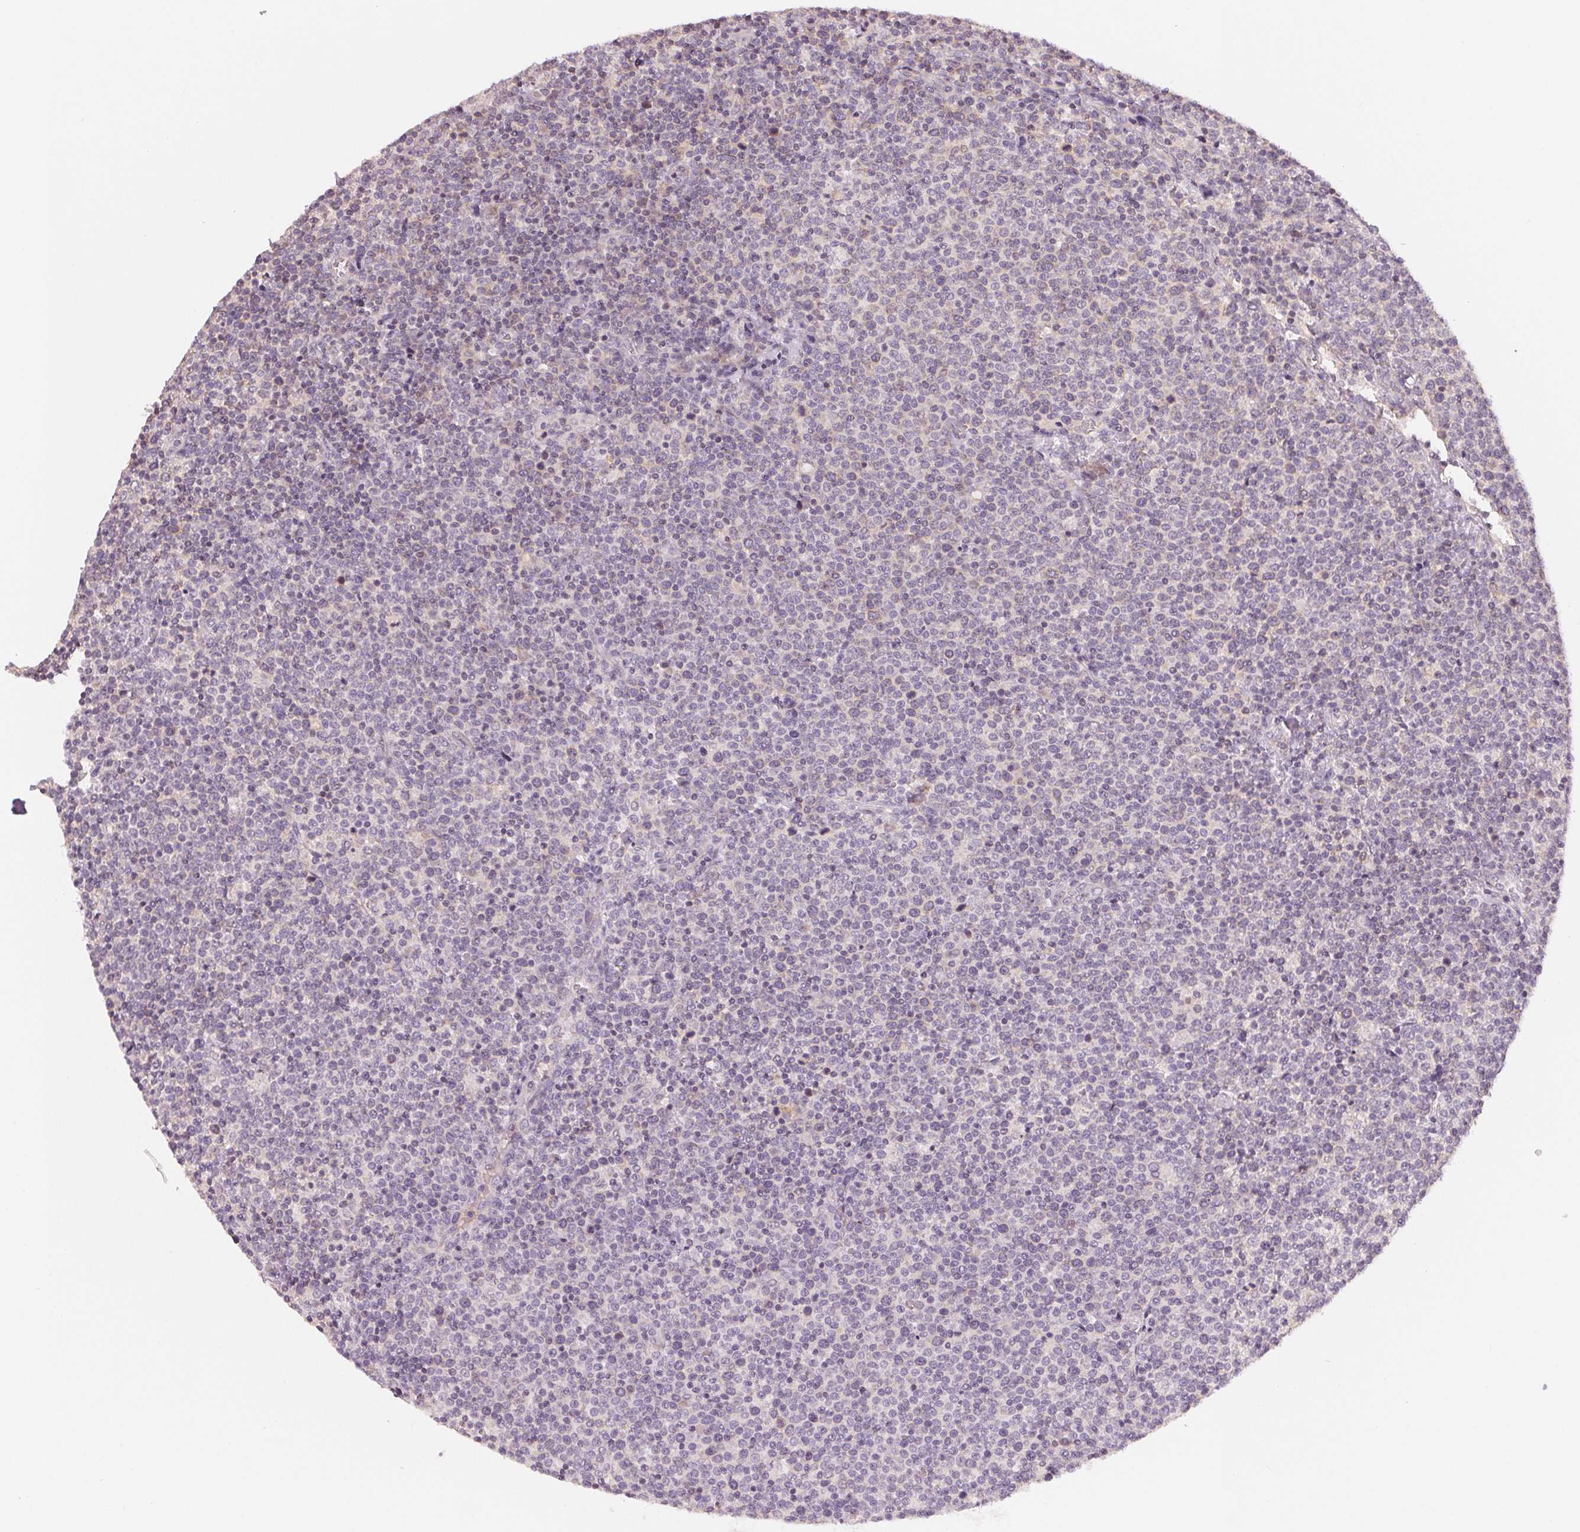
{"staining": {"intensity": "negative", "quantity": "none", "location": "none"}, "tissue": "lymphoma", "cell_type": "Tumor cells", "image_type": "cancer", "snomed": [{"axis": "morphology", "description": "Malignant lymphoma, non-Hodgkin's type, High grade"}, {"axis": "topography", "description": "Lymph node"}], "caption": "This is an immunohistochemistry histopathology image of lymphoma. There is no positivity in tumor cells.", "gene": "AQP8", "patient": {"sex": "male", "age": 61}}